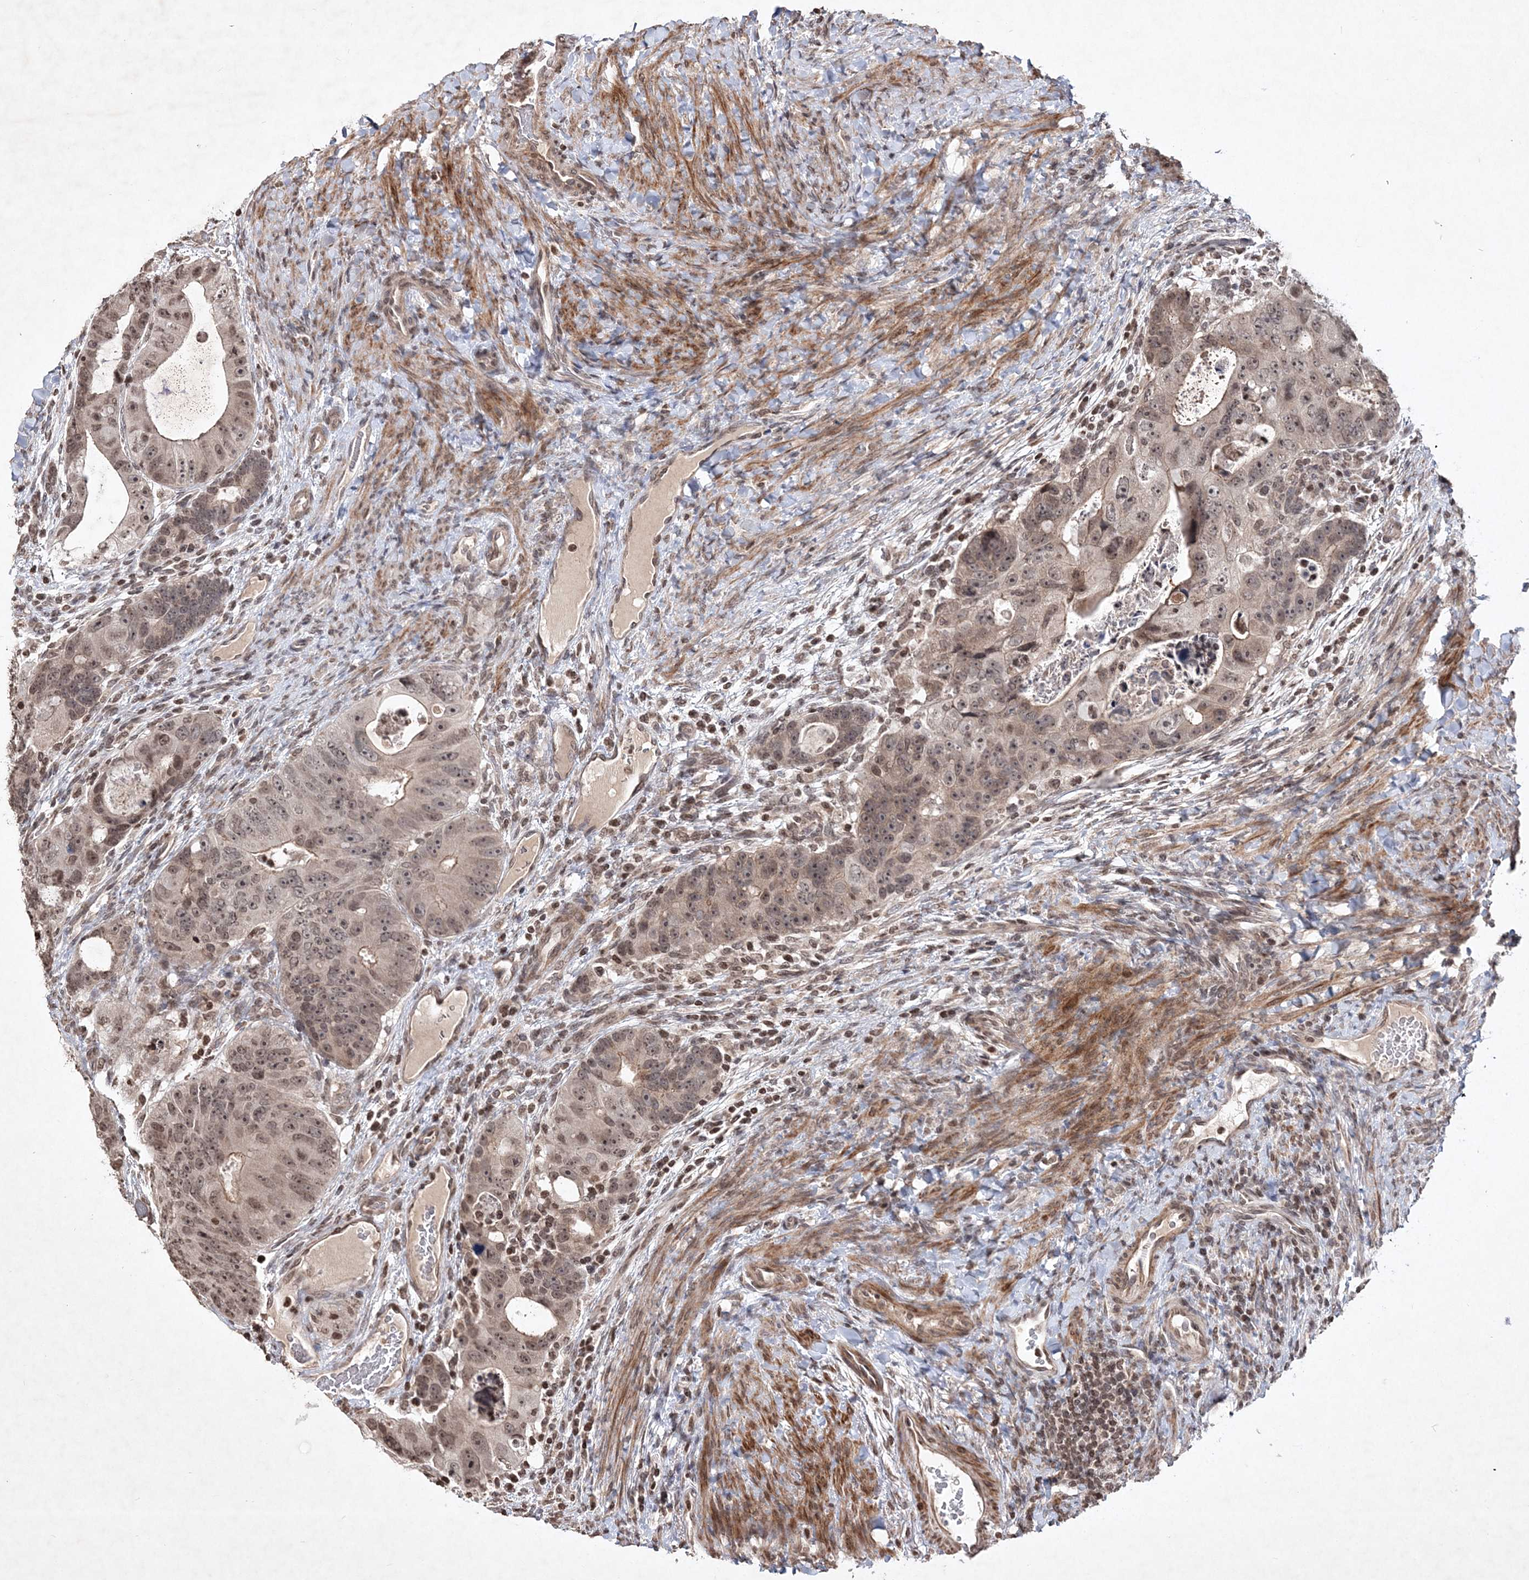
{"staining": {"intensity": "moderate", "quantity": ">75%", "location": "nuclear"}, "tissue": "colorectal cancer", "cell_type": "Tumor cells", "image_type": "cancer", "snomed": [{"axis": "morphology", "description": "Adenocarcinoma, NOS"}, {"axis": "topography", "description": "Rectum"}], "caption": "Approximately >75% of tumor cells in human adenocarcinoma (colorectal) exhibit moderate nuclear protein staining as visualized by brown immunohistochemical staining.", "gene": "SOWAHB", "patient": {"sex": "male", "age": 59}}